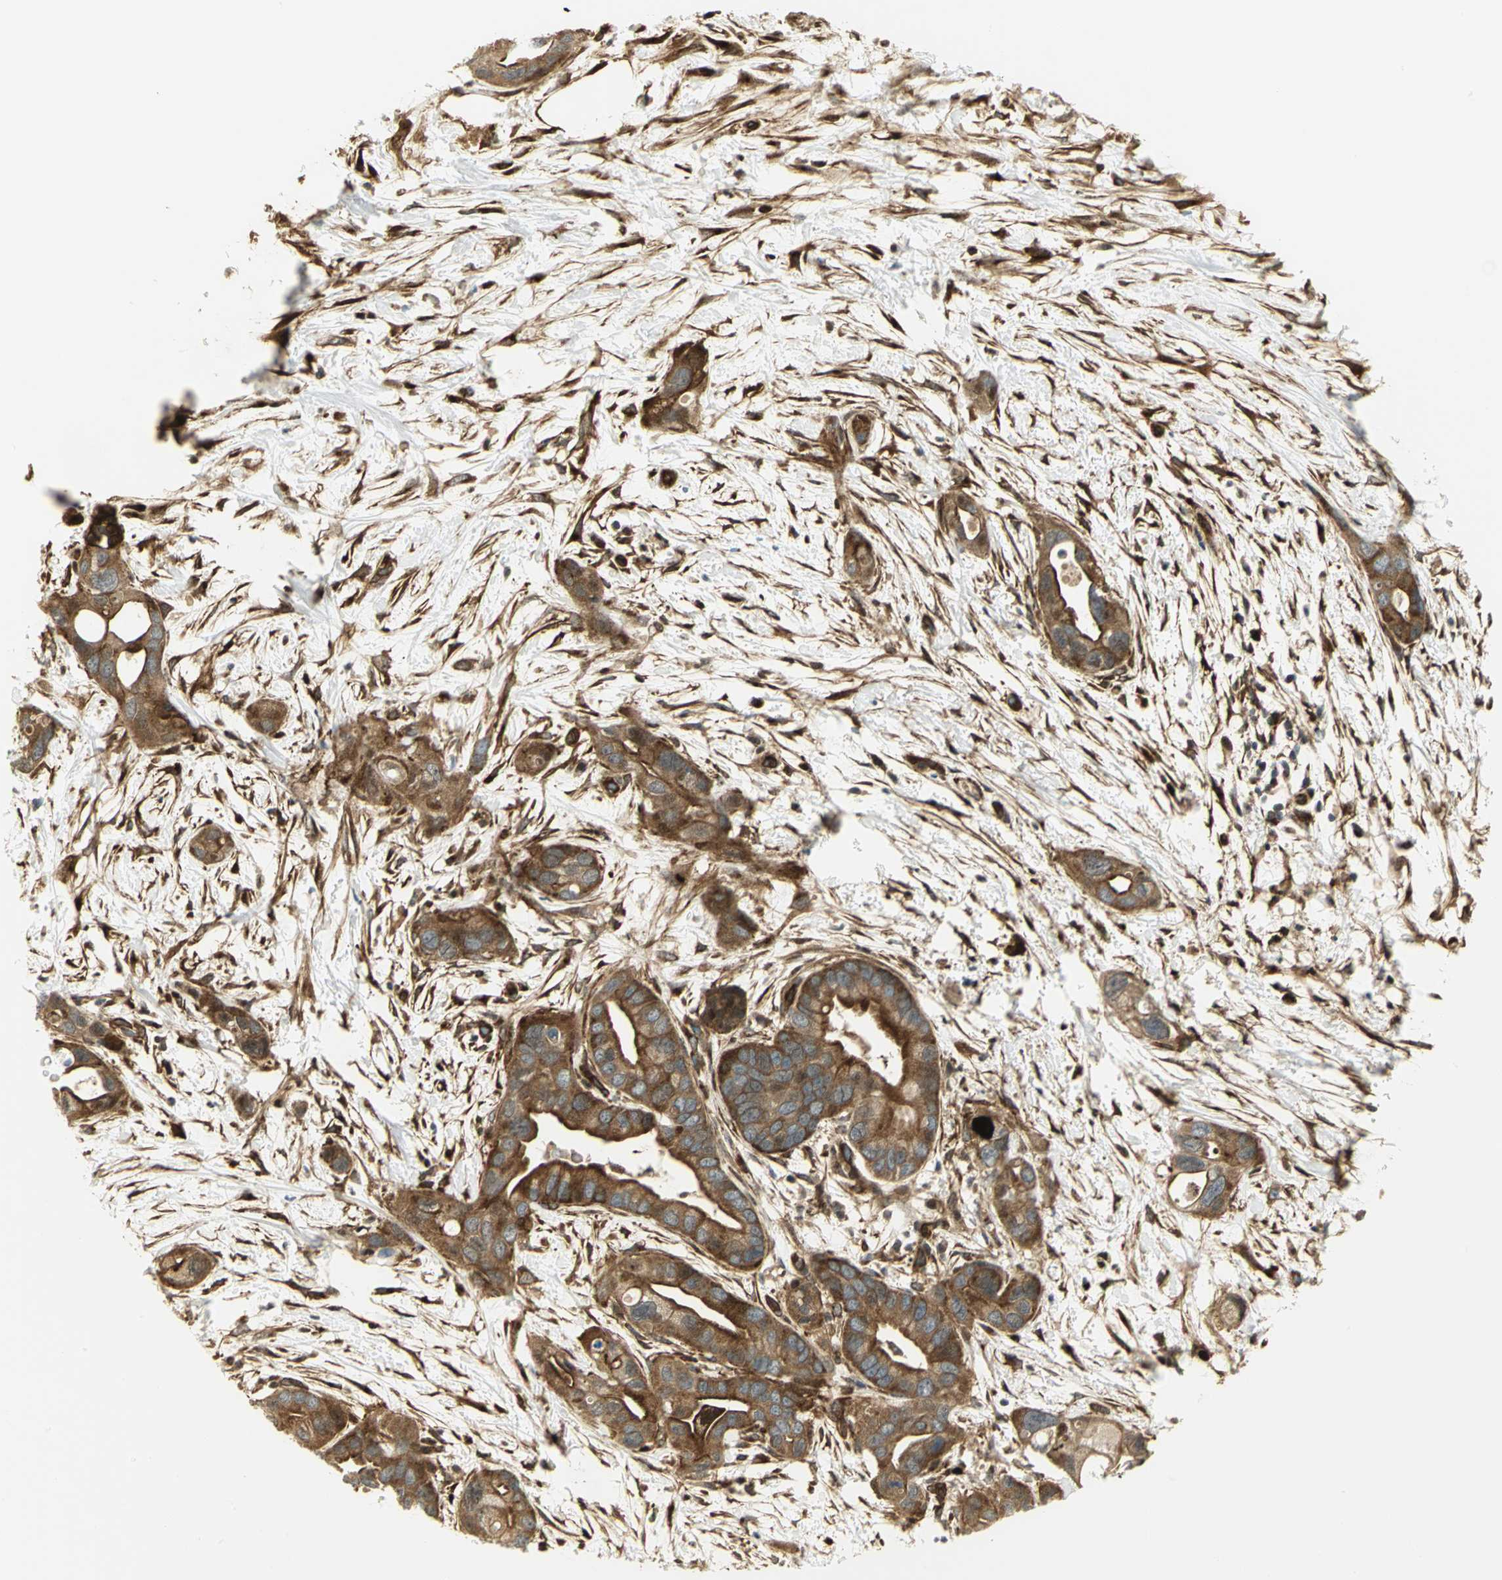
{"staining": {"intensity": "moderate", "quantity": ">75%", "location": "cytoplasmic/membranous"}, "tissue": "pancreatic cancer", "cell_type": "Tumor cells", "image_type": "cancer", "snomed": [{"axis": "morphology", "description": "Adenocarcinoma, NOS"}, {"axis": "topography", "description": "Pancreas"}], "caption": "Pancreatic adenocarcinoma stained with a brown dye shows moderate cytoplasmic/membranous positive staining in about >75% of tumor cells.", "gene": "EEA1", "patient": {"sex": "female", "age": 77}}